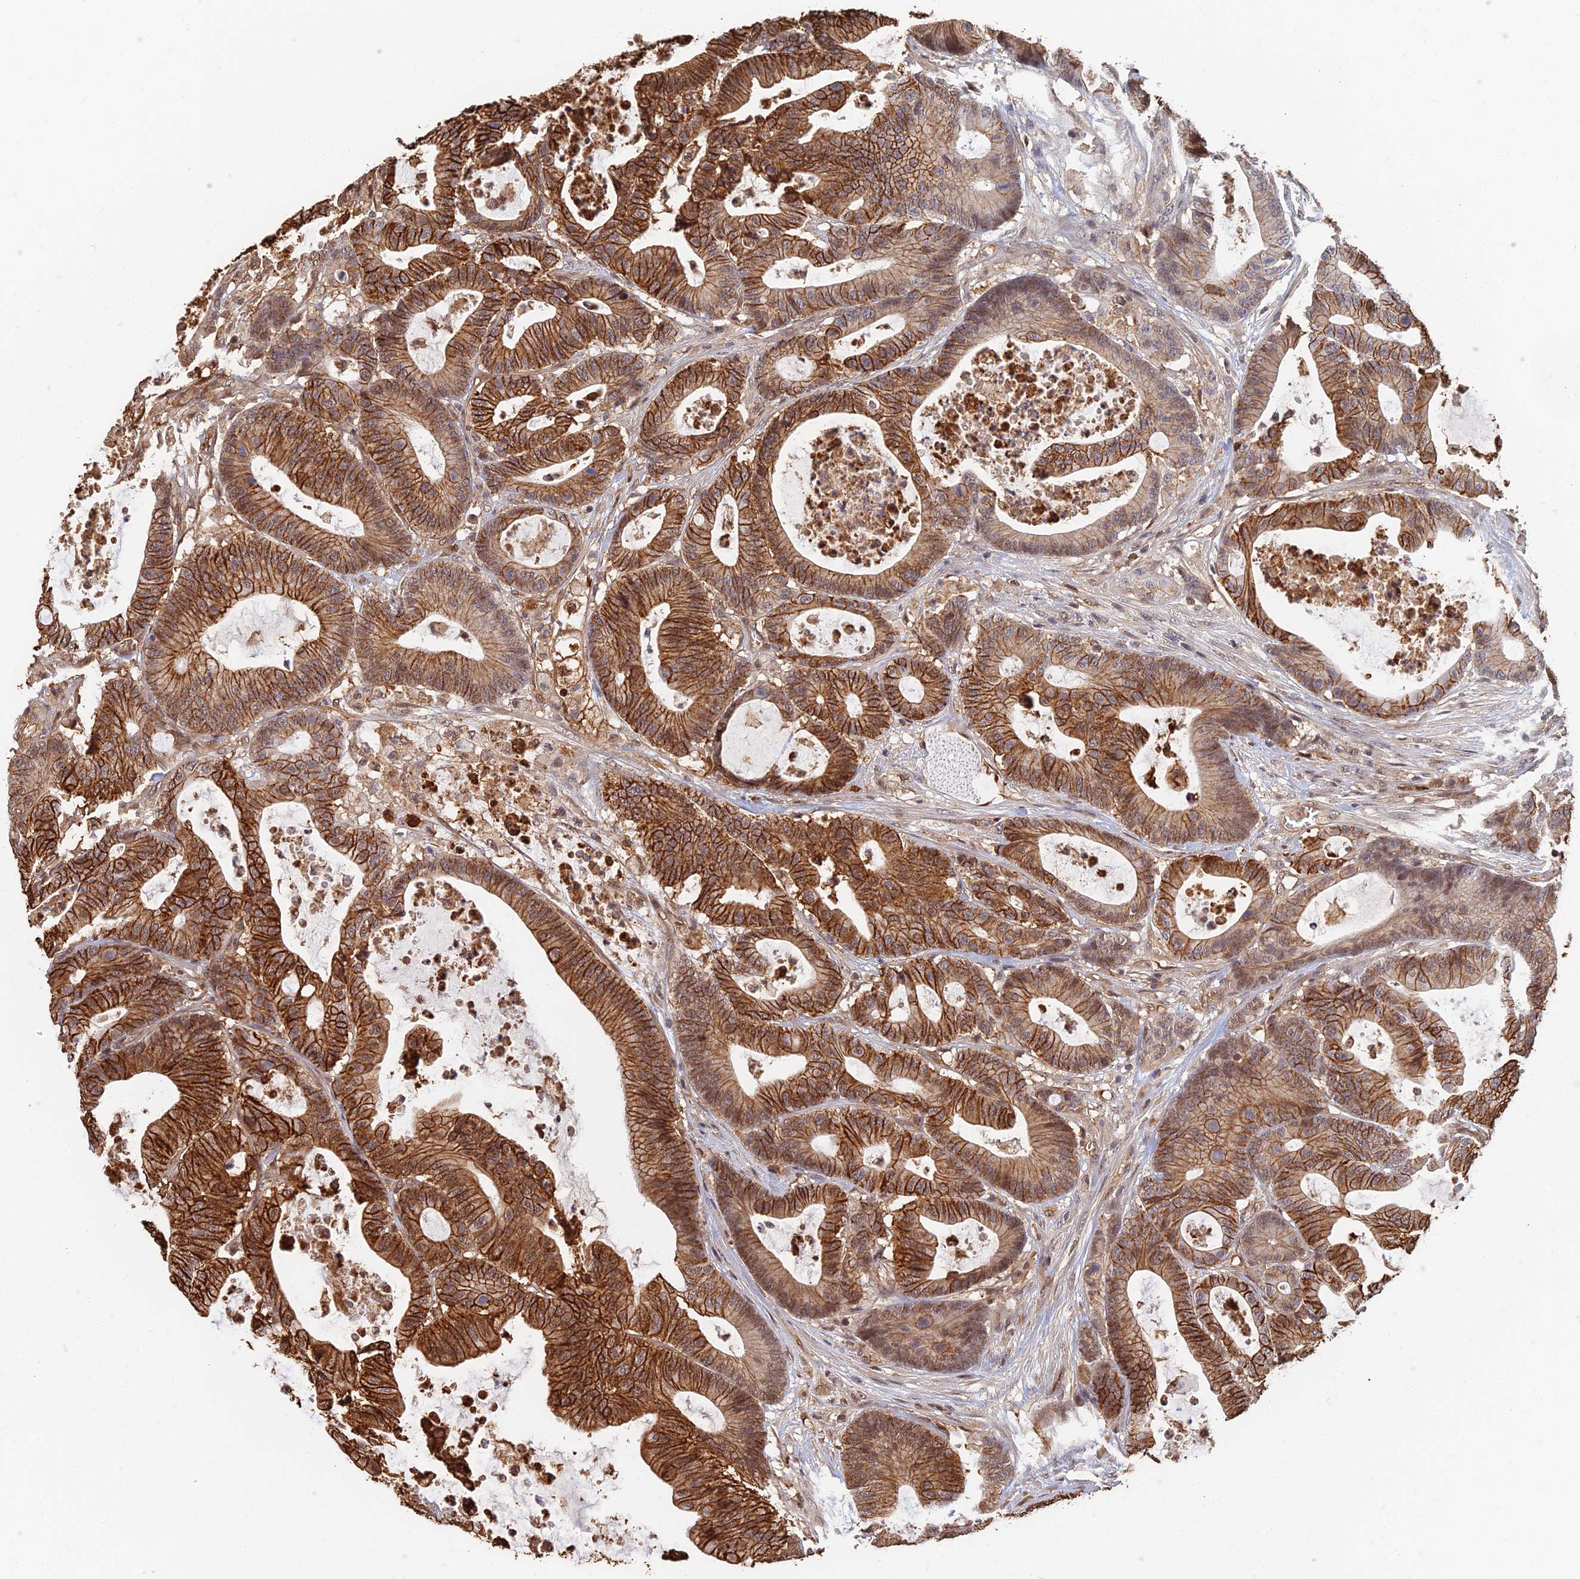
{"staining": {"intensity": "strong", "quantity": ">75%", "location": "cytoplasmic/membranous"}, "tissue": "colorectal cancer", "cell_type": "Tumor cells", "image_type": "cancer", "snomed": [{"axis": "morphology", "description": "Adenocarcinoma, NOS"}, {"axis": "topography", "description": "Colon"}], "caption": "A brown stain shows strong cytoplasmic/membranous expression of a protein in colorectal cancer (adenocarcinoma) tumor cells. The staining is performed using DAB (3,3'-diaminobenzidine) brown chromogen to label protein expression. The nuclei are counter-stained blue using hematoxylin.", "gene": "LRRN3", "patient": {"sex": "female", "age": 84}}